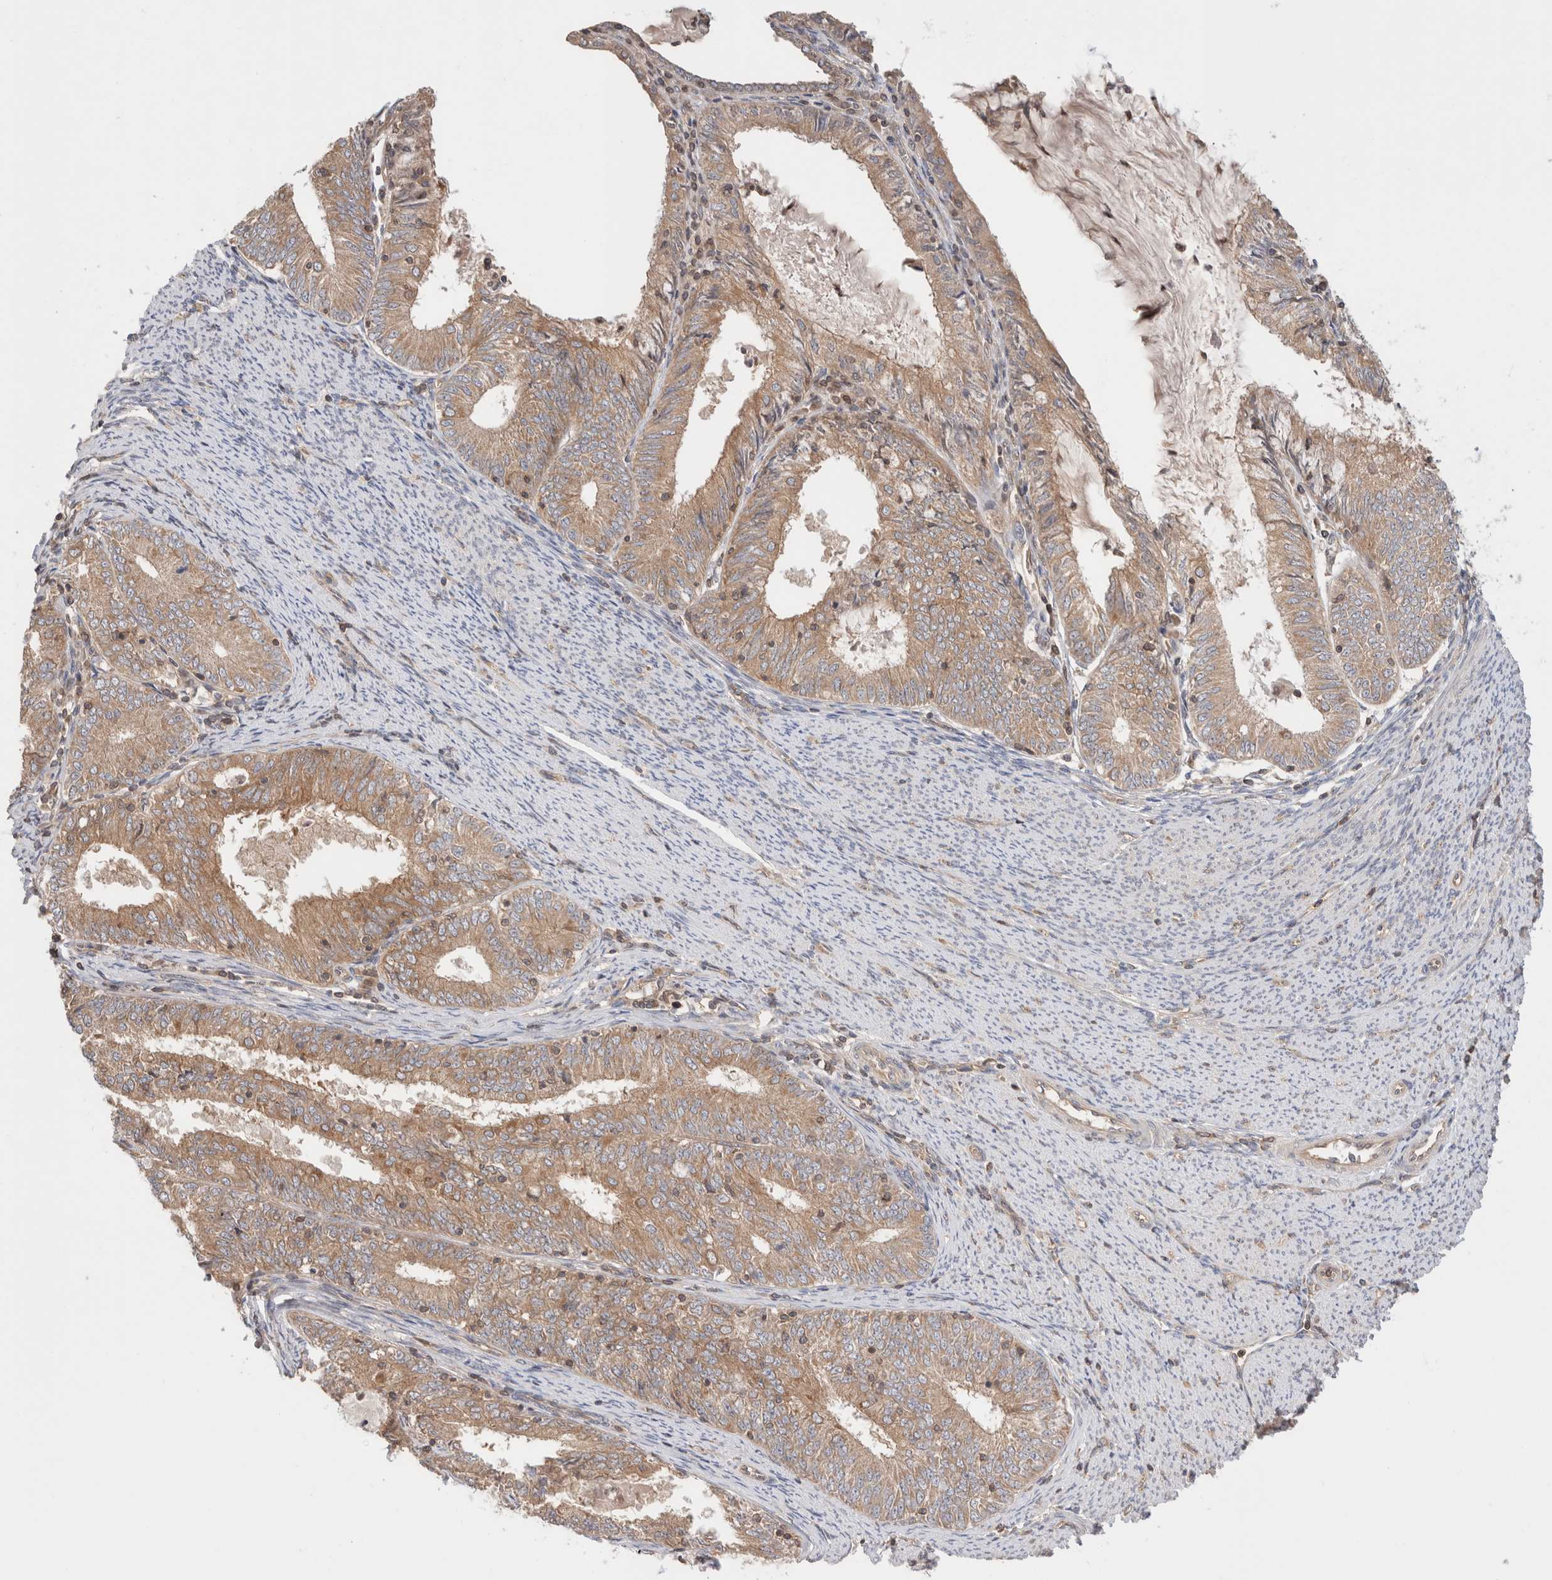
{"staining": {"intensity": "moderate", "quantity": ">75%", "location": "cytoplasmic/membranous"}, "tissue": "endometrial cancer", "cell_type": "Tumor cells", "image_type": "cancer", "snomed": [{"axis": "morphology", "description": "Adenocarcinoma, NOS"}, {"axis": "topography", "description": "Endometrium"}], "caption": "IHC photomicrograph of endometrial cancer (adenocarcinoma) stained for a protein (brown), which demonstrates medium levels of moderate cytoplasmic/membranous expression in approximately >75% of tumor cells.", "gene": "SIKE1", "patient": {"sex": "female", "age": 57}}